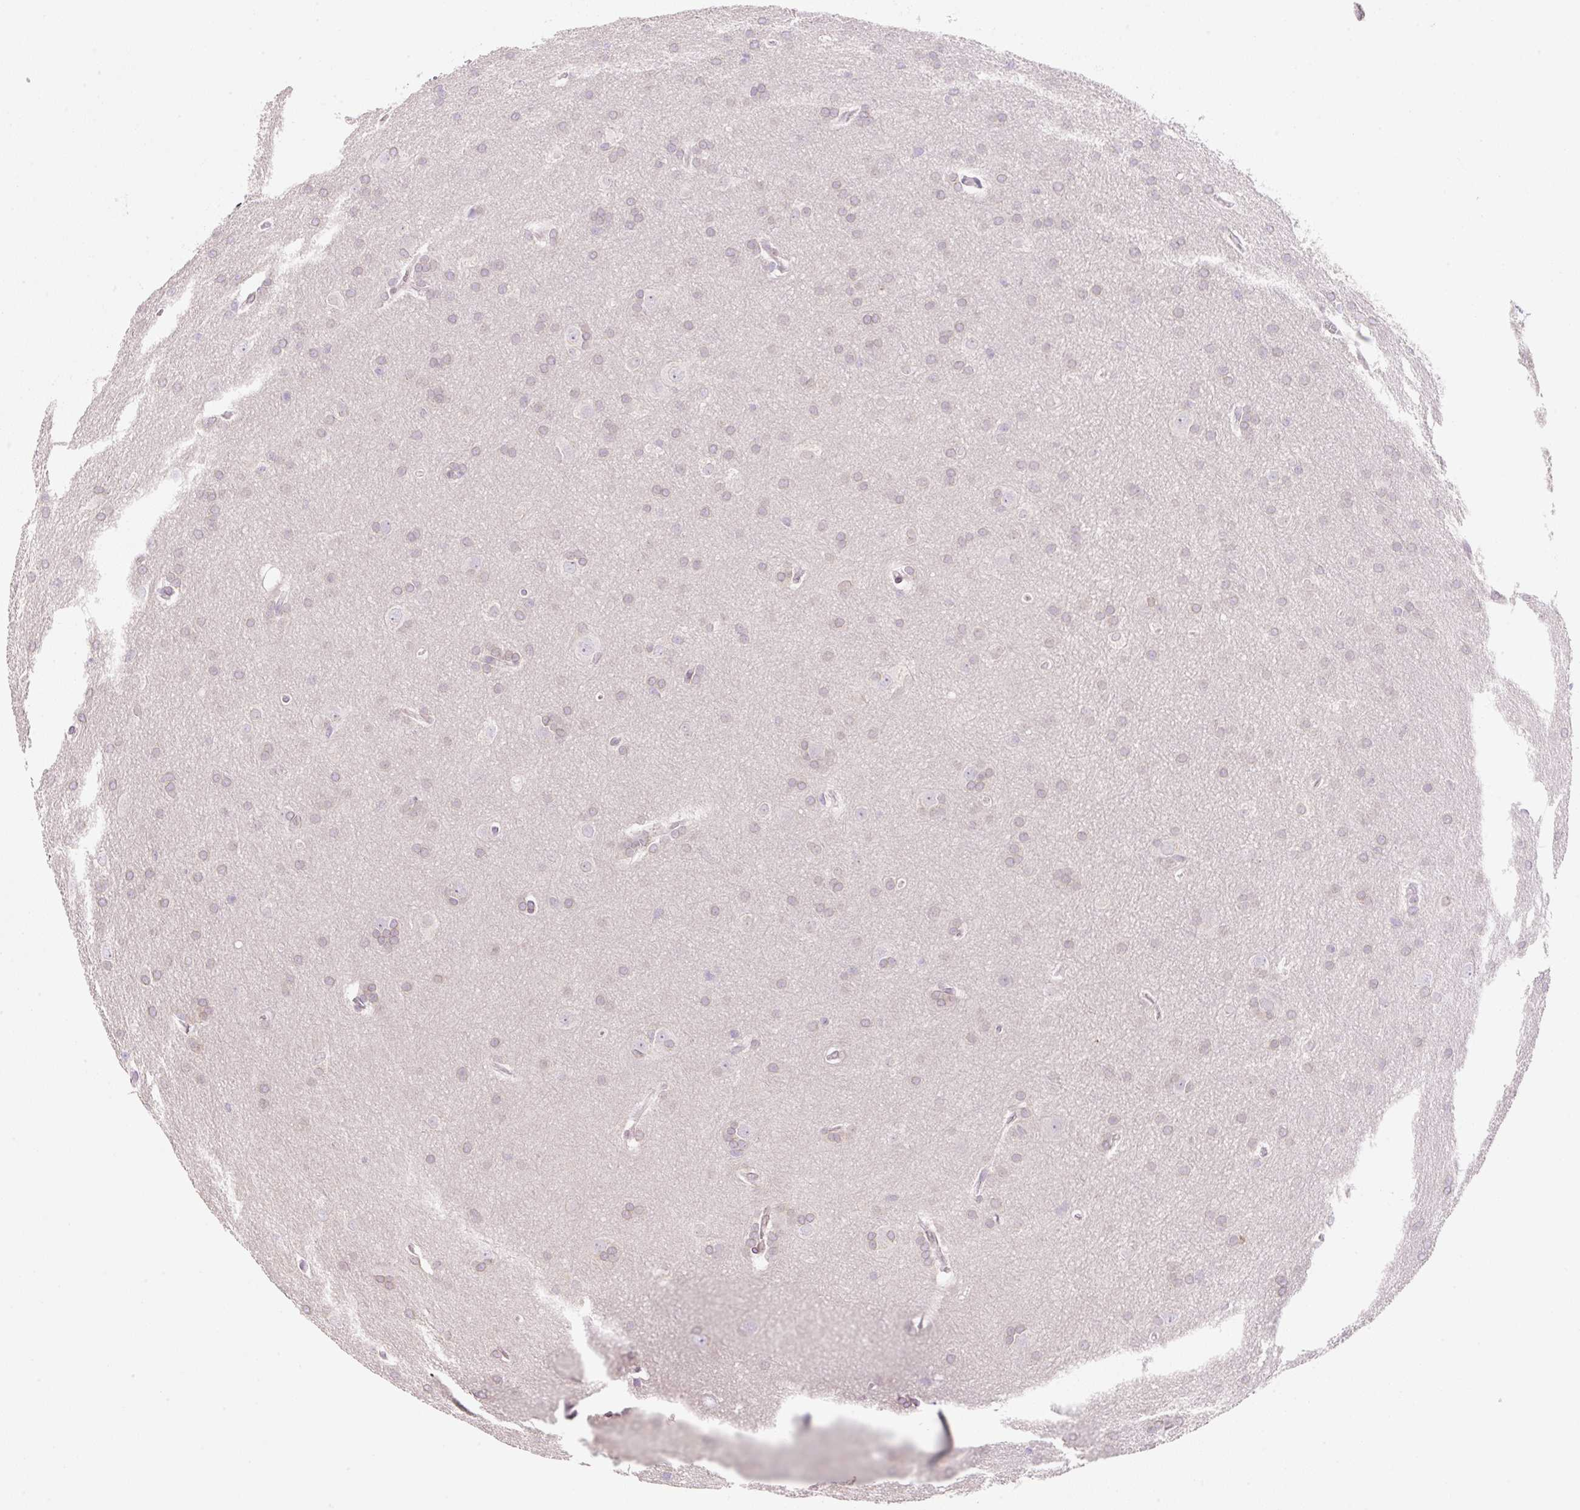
{"staining": {"intensity": "negative", "quantity": "none", "location": "none"}, "tissue": "glioma", "cell_type": "Tumor cells", "image_type": "cancer", "snomed": [{"axis": "morphology", "description": "Glioma, malignant, Low grade"}, {"axis": "topography", "description": "Brain"}], "caption": "An IHC image of malignant glioma (low-grade) is shown. There is no staining in tumor cells of malignant glioma (low-grade).", "gene": "SYNE3", "patient": {"sex": "female", "age": 32}}